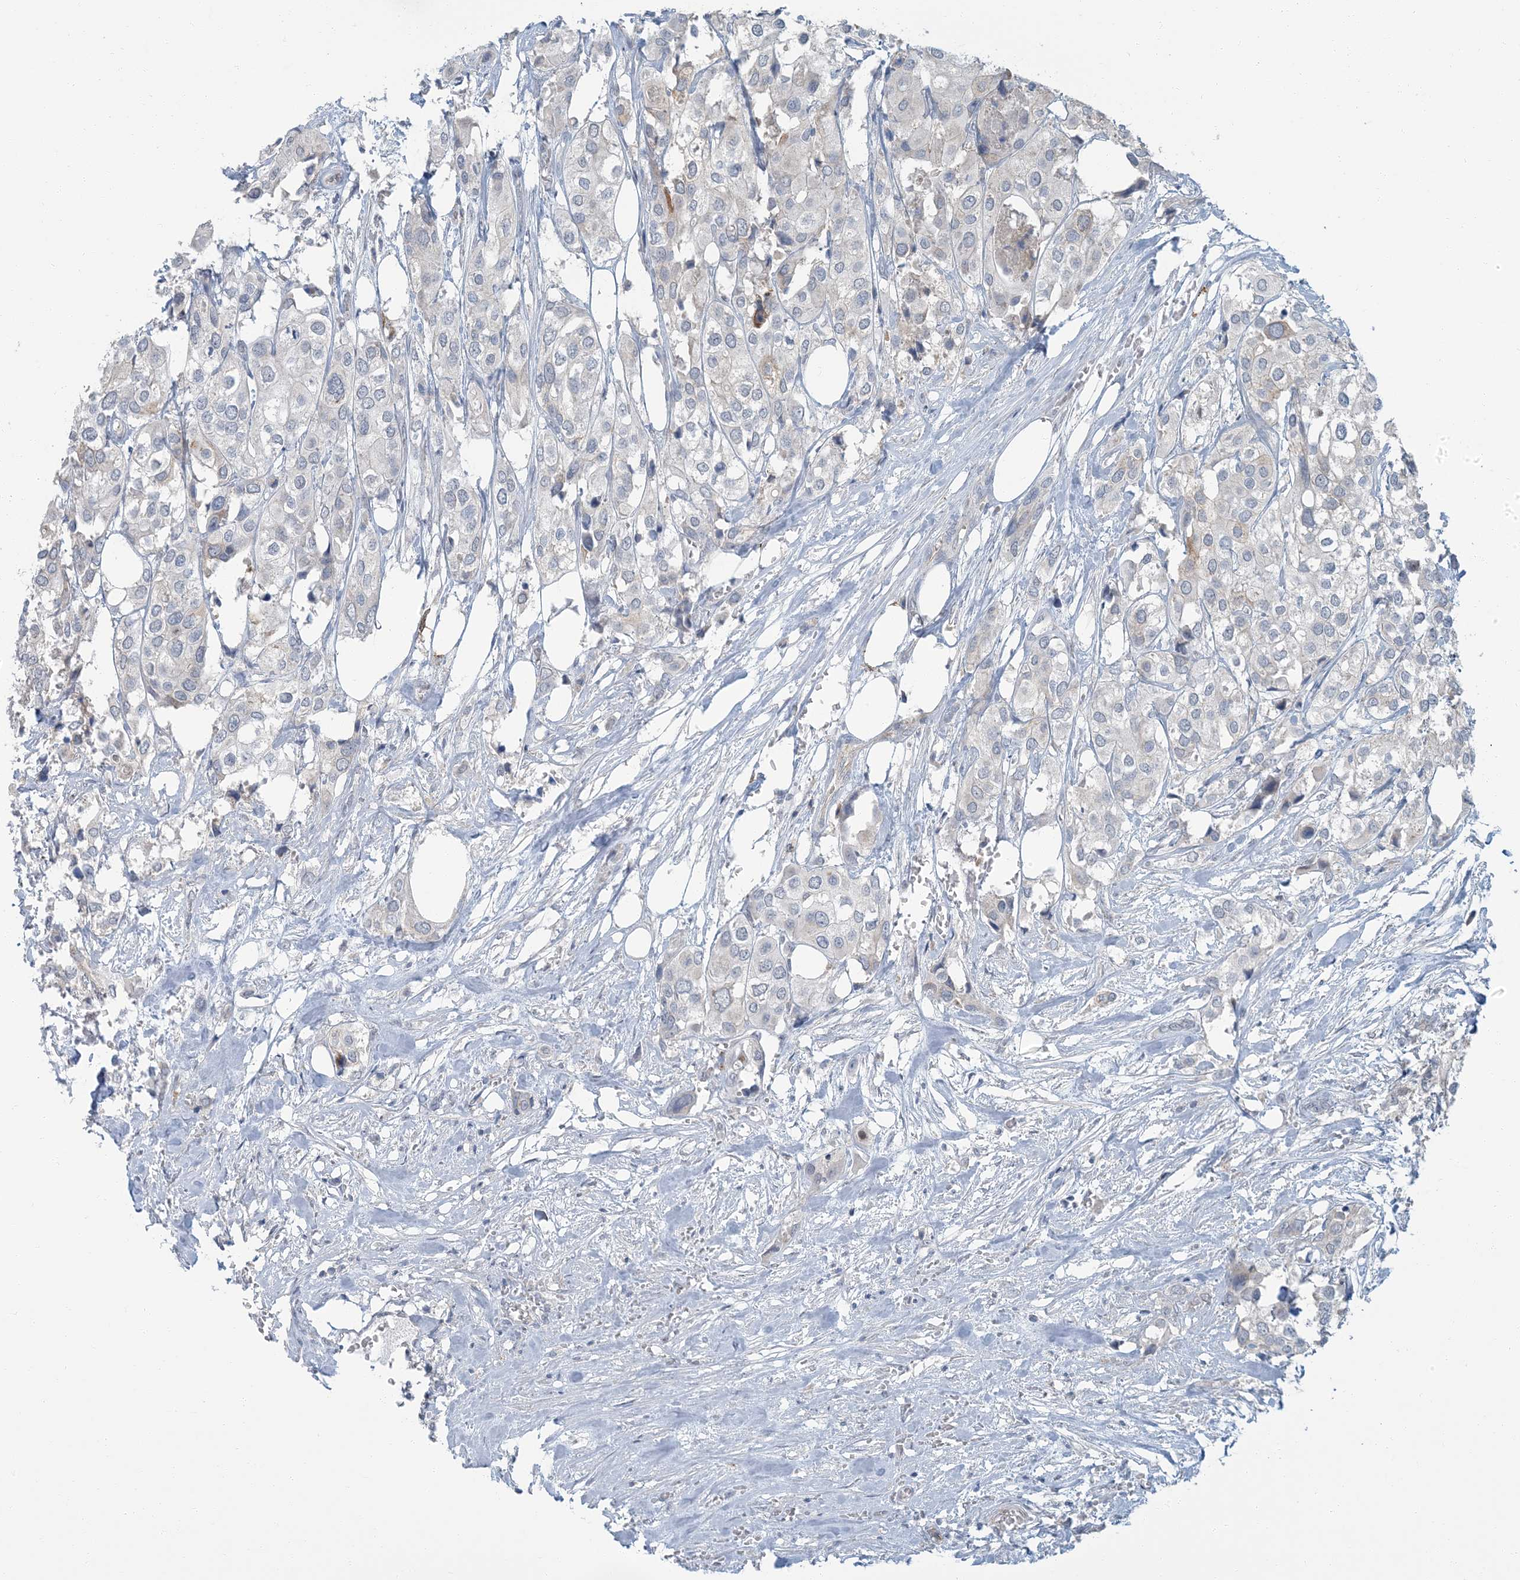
{"staining": {"intensity": "negative", "quantity": "none", "location": "none"}, "tissue": "urothelial cancer", "cell_type": "Tumor cells", "image_type": "cancer", "snomed": [{"axis": "morphology", "description": "Urothelial carcinoma, High grade"}, {"axis": "topography", "description": "Urinary bladder"}], "caption": "DAB (3,3'-diaminobenzidine) immunohistochemical staining of urothelial carcinoma (high-grade) shows no significant staining in tumor cells.", "gene": "EPHA4", "patient": {"sex": "male", "age": 64}}